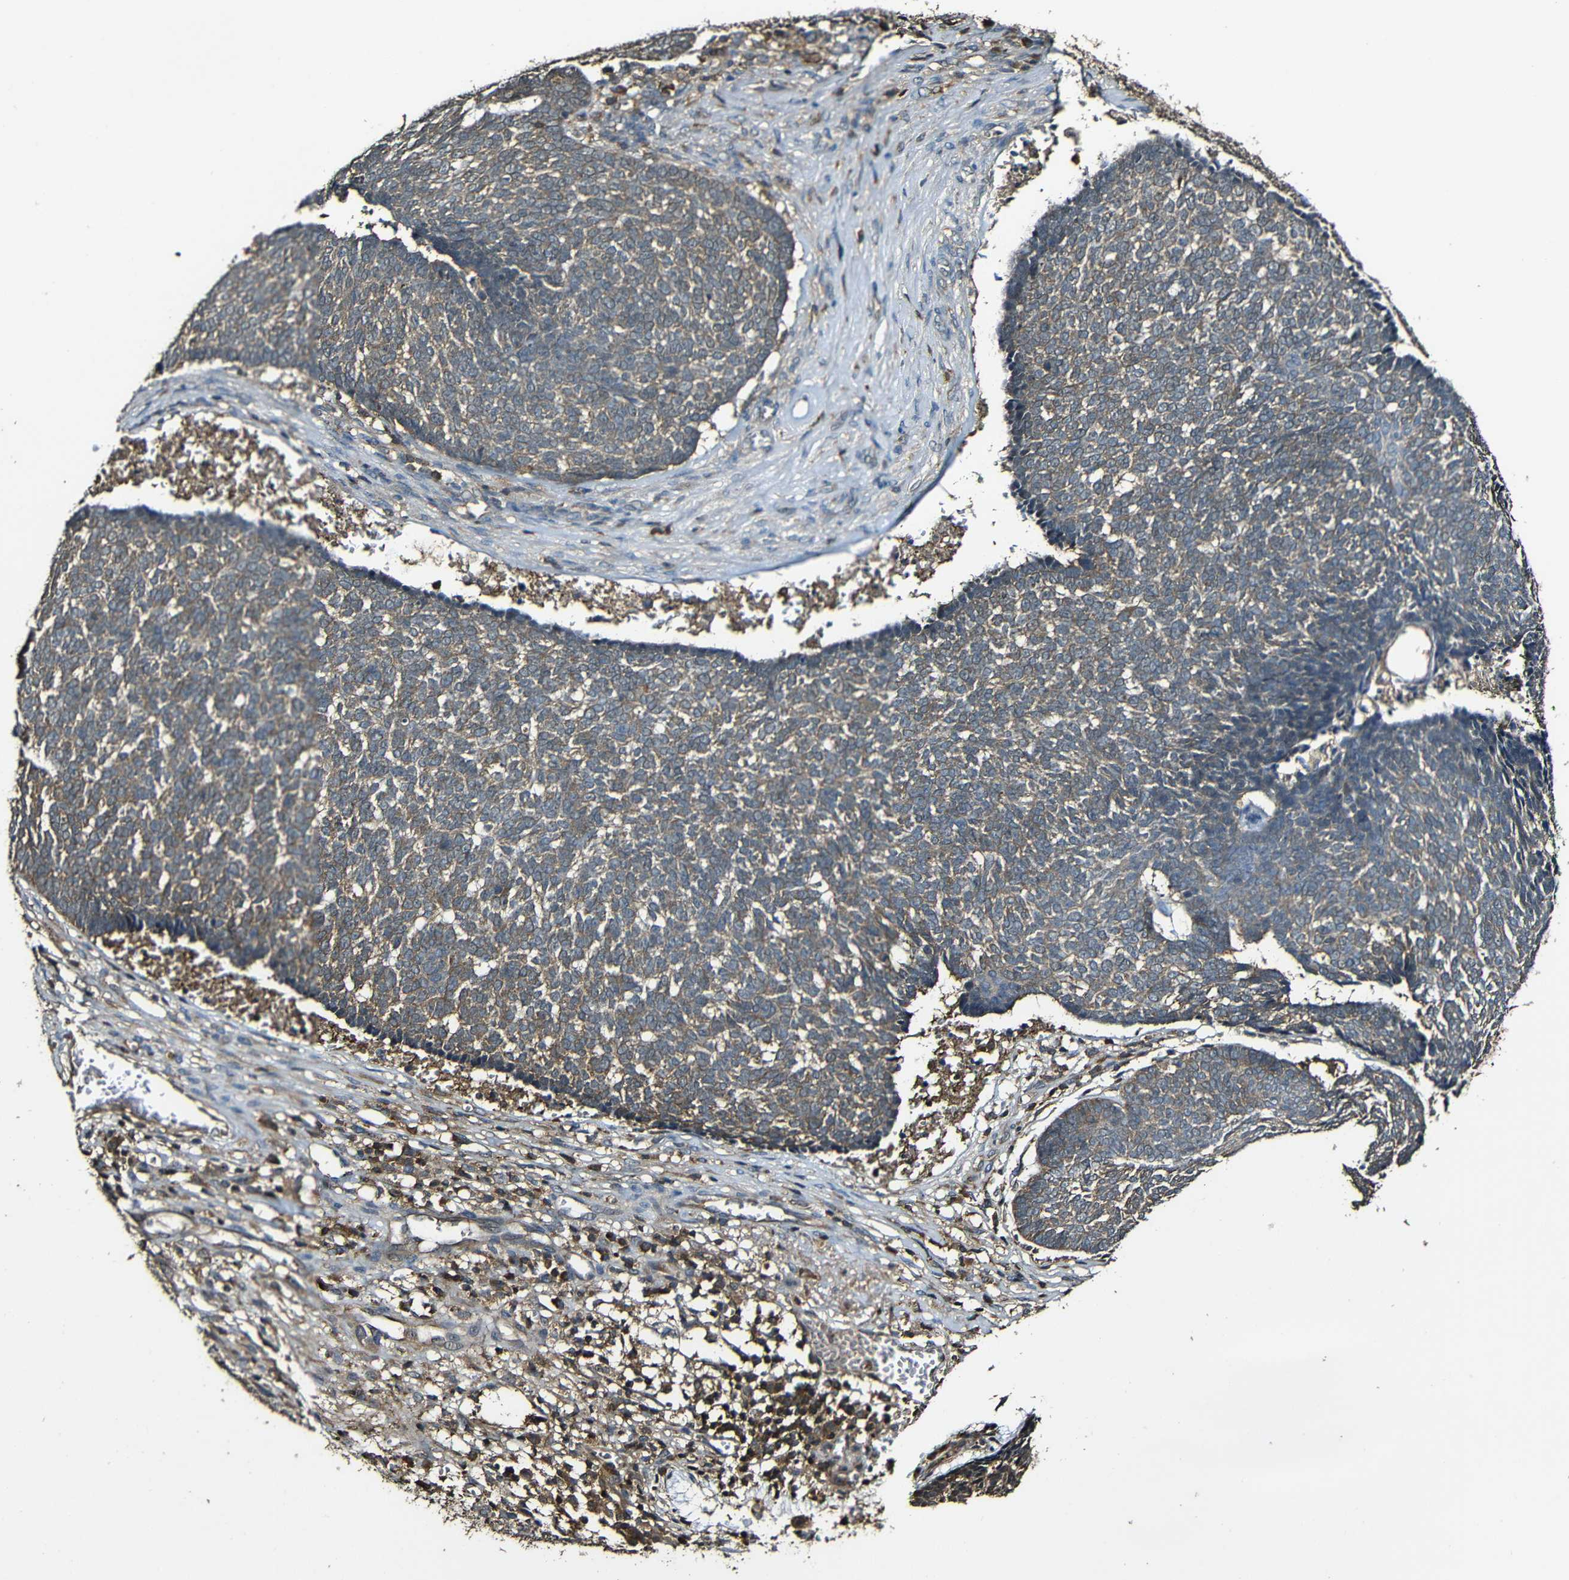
{"staining": {"intensity": "moderate", "quantity": ">75%", "location": "cytoplasmic/membranous"}, "tissue": "skin cancer", "cell_type": "Tumor cells", "image_type": "cancer", "snomed": [{"axis": "morphology", "description": "Basal cell carcinoma"}, {"axis": "topography", "description": "Skin"}], "caption": "IHC micrograph of skin cancer (basal cell carcinoma) stained for a protein (brown), which displays medium levels of moderate cytoplasmic/membranous positivity in about >75% of tumor cells.", "gene": "CASP8", "patient": {"sex": "male", "age": 84}}